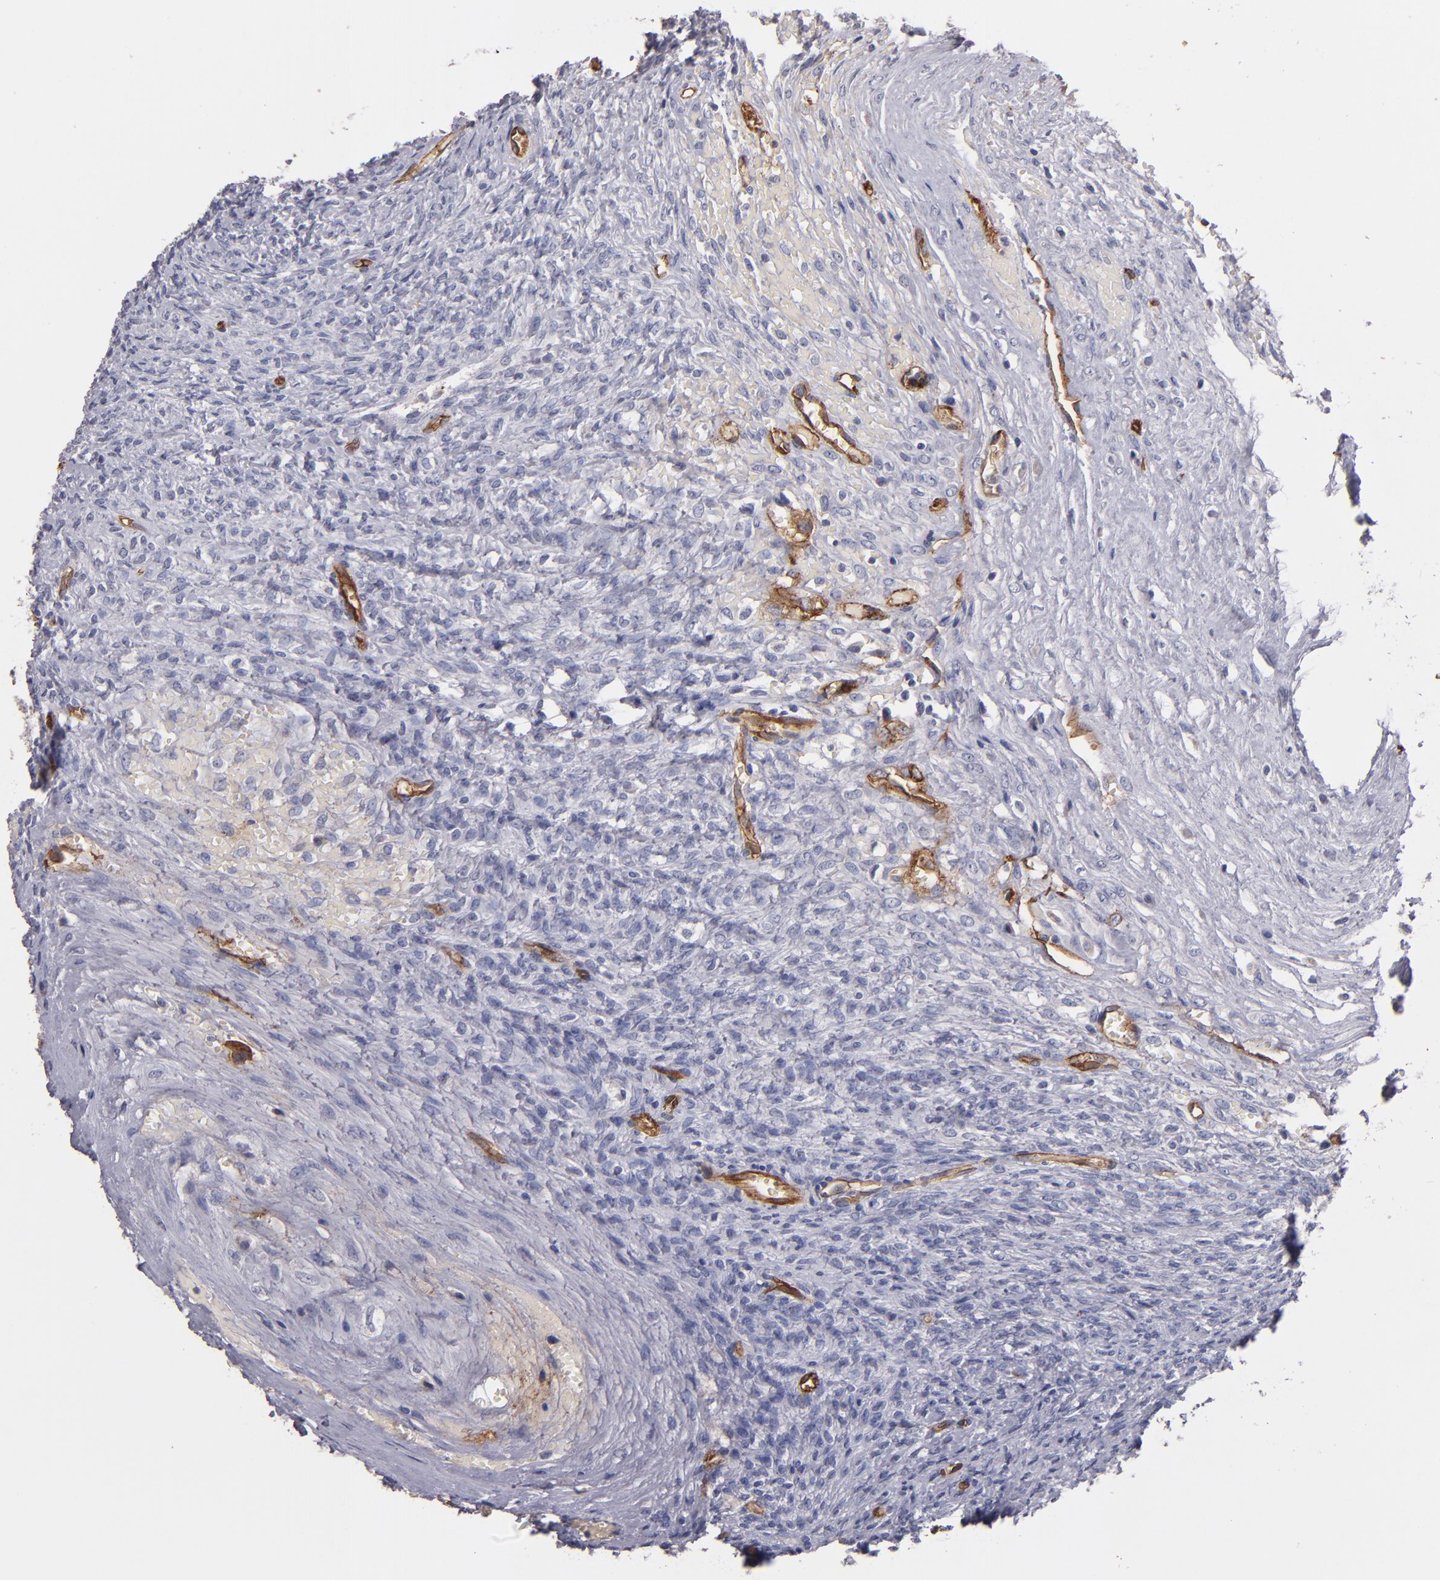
{"staining": {"intensity": "moderate", "quantity": "25%-75%", "location": "cytoplasmic/membranous"}, "tissue": "ovary", "cell_type": "Follicle cells", "image_type": "normal", "snomed": [{"axis": "morphology", "description": "Normal tissue, NOS"}, {"axis": "topography", "description": "Ovary"}], "caption": "Immunohistochemical staining of unremarkable human ovary reveals moderate cytoplasmic/membranous protein positivity in approximately 25%-75% of follicle cells. The staining is performed using DAB brown chromogen to label protein expression. The nuclei are counter-stained blue using hematoxylin.", "gene": "CLDN5", "patient": {"sex": "female", "age": 56}}